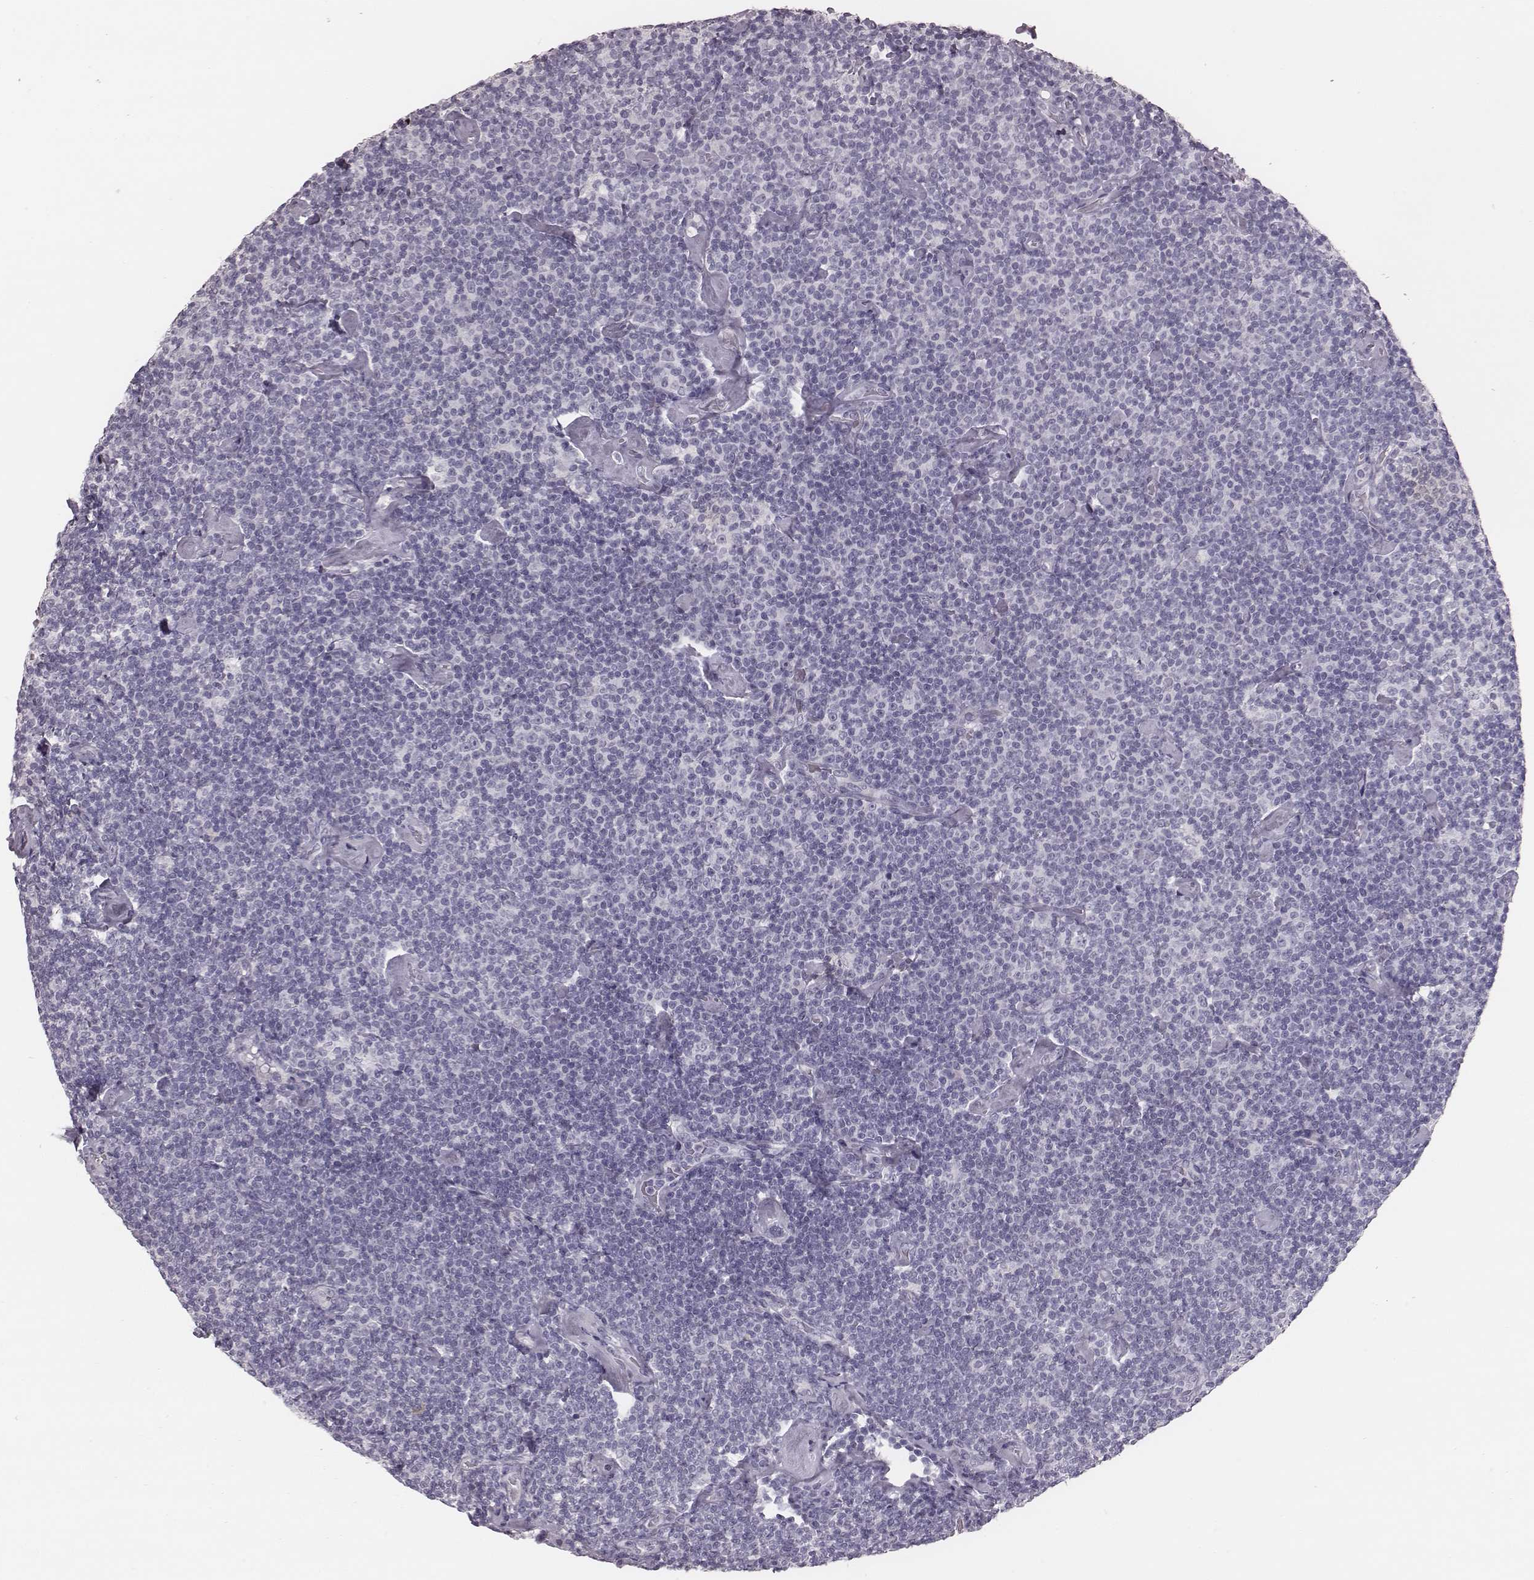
{"staining": {"intensity": "negative", "quantity": "none", "location": "none"}, "tissue": "lymphoma", "cell_type": "Tumor cells", "image_type": "cancer", "snomed": [{"axis": "morphology", "description": "Malignant lymphoma, non-Hodgkin's type, Low grade"}, {"axis": "topography", "description": "Lymph node"}], "caption": "A high-resolution micrograph shows immunohistochemistry staining of low-grade malignant lymphoma, non-Hodgkin's type, which displays no significant staining in tumor cells. (DAB IHC visualized using brightfield microscopy, high magnification).", "gene": "CSHL1", "patient": {"sex": "male", "age": 81}}